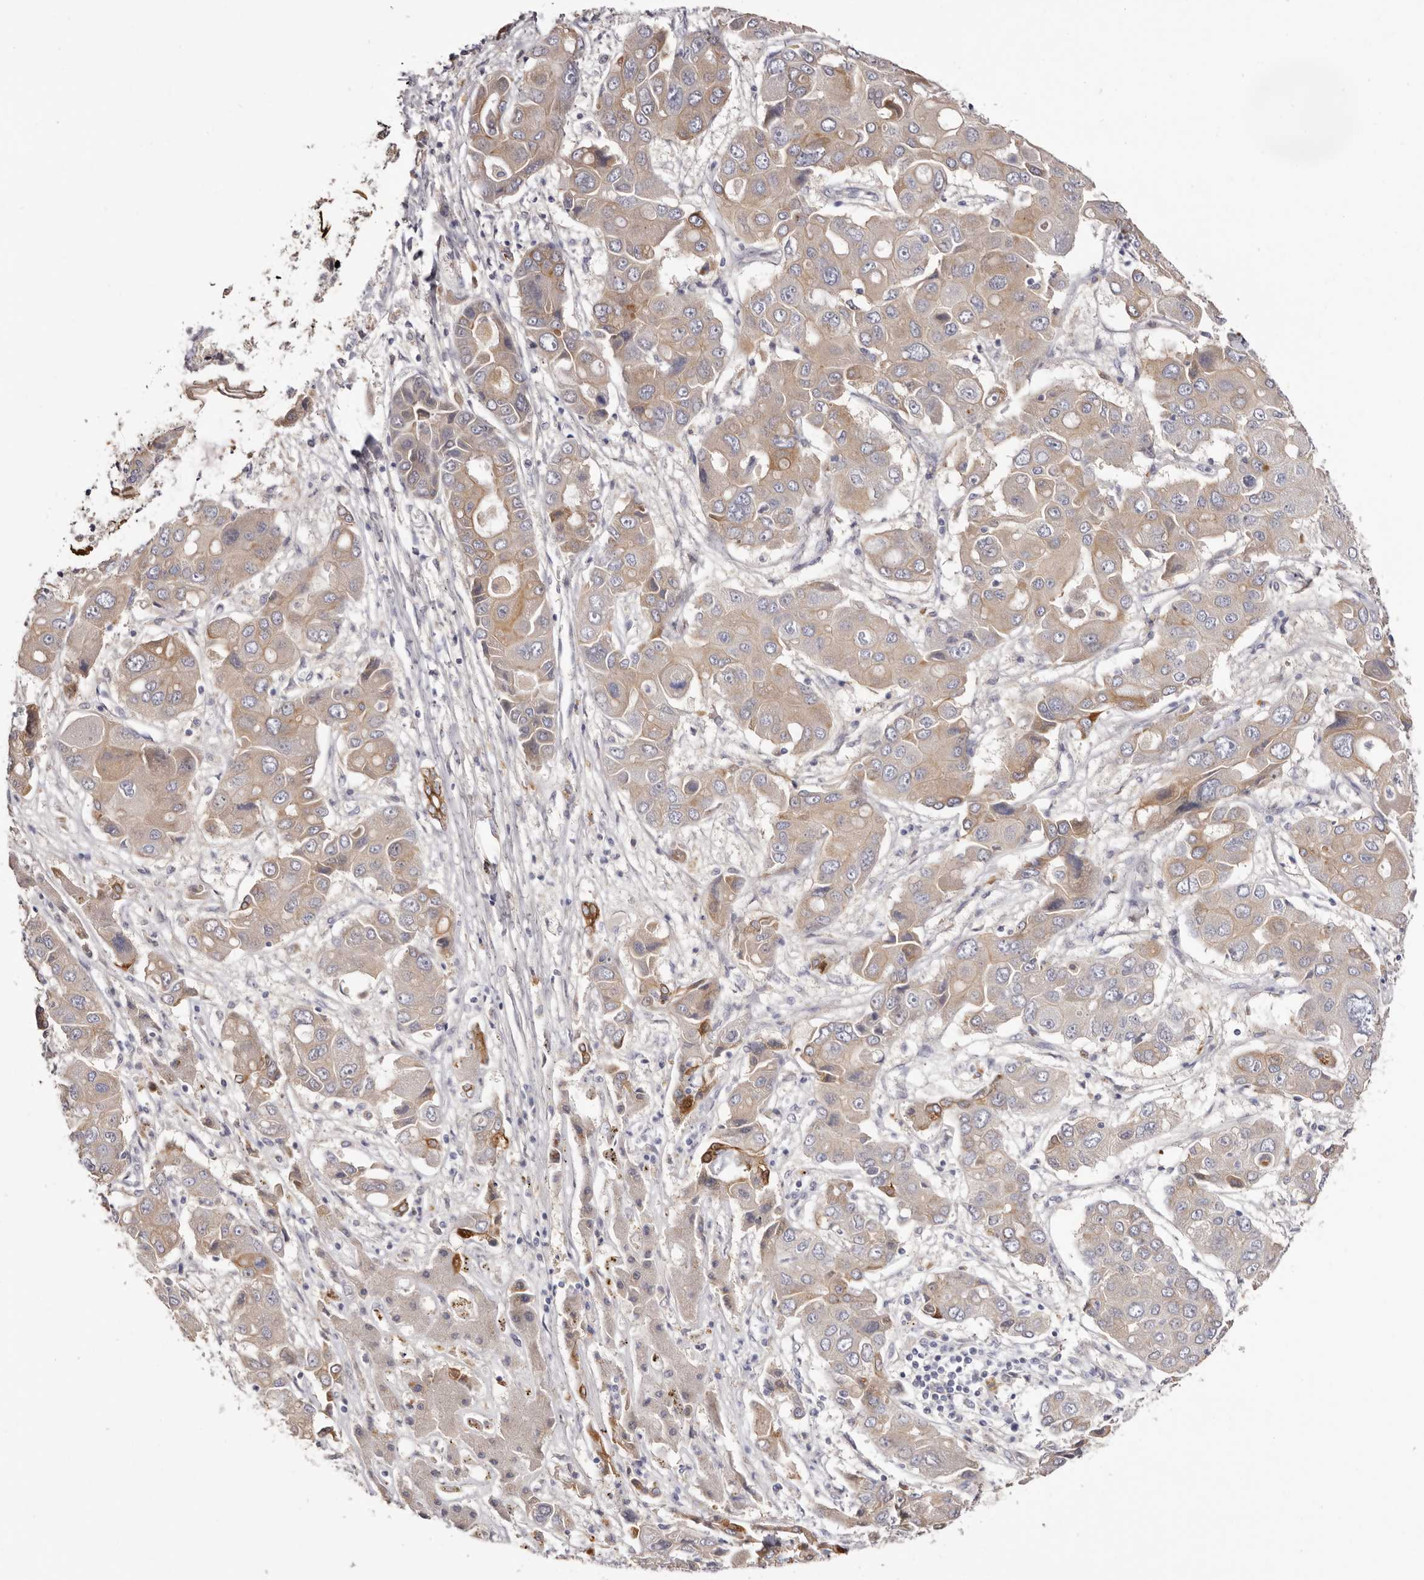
{"staining": {"intensity": "weak", "quantity": "25%-75%", "location": "cytoplasmic/membranous"}, "tissue": "liver cancer", "cell_type": "Tumor cells", "image_type": "cancer", "snomed": [{"axis": "morphology", "description": "Cholangiocarcinoma"}, {"axis": "topography", "description": "Liver"}], "caption": "Protein expression by immunohistochemistry reveals weak cytoplasmic/membranous expression in approximately 25%-75% of tumor cells in liver cancer.", "gene": "STK16", "patient": {"sex": "male", "age": 67}}